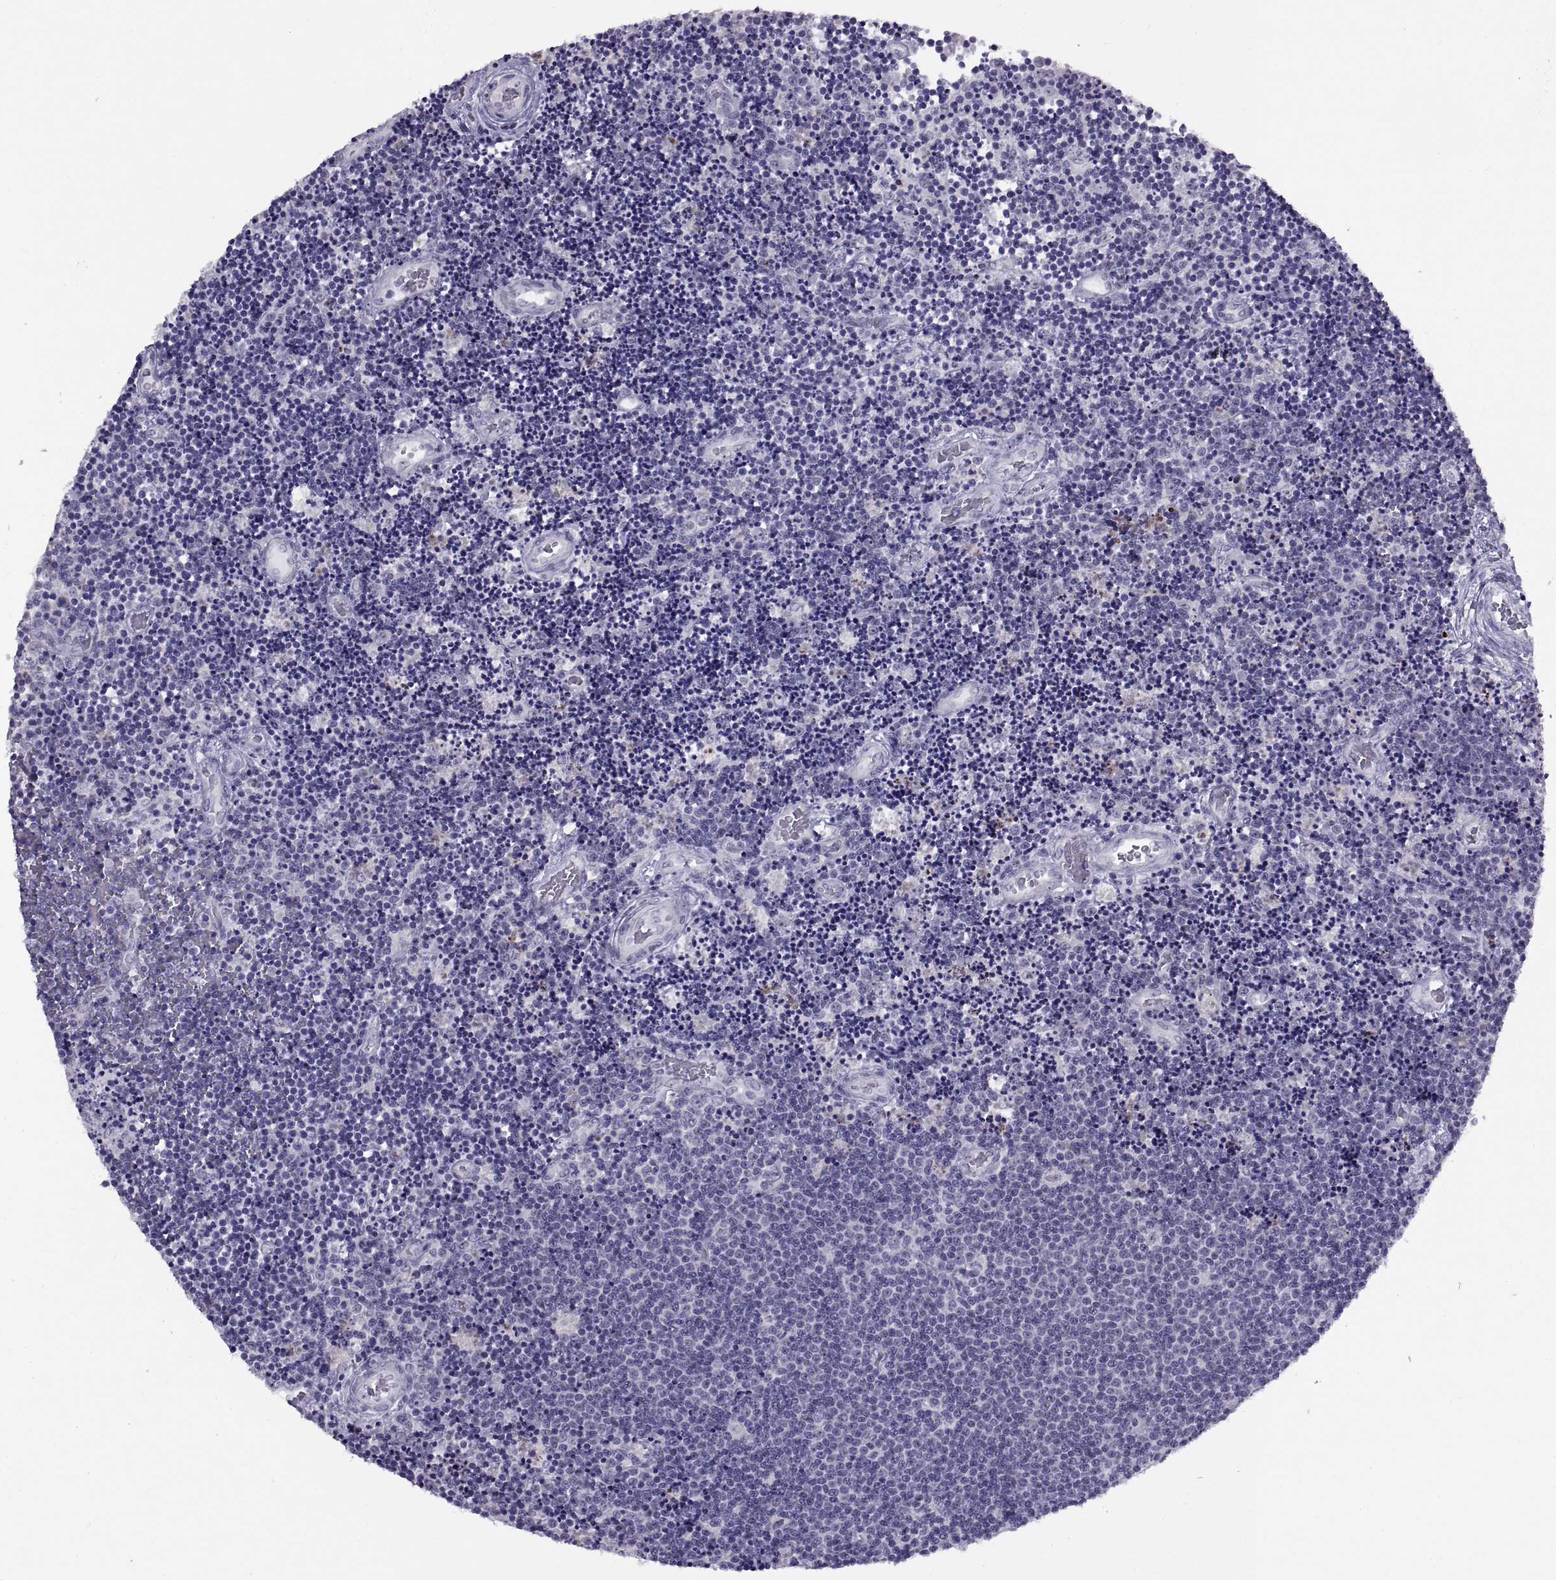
{"staining": {"intensity": "negative", "quantity": "none", "location": "none"}, "tissue": "lymphoma", "cell_type": "Tumor cells", "image_type": "cancer", "snomed": [{"axis": "morphology", "description": "Malignant lymphoma, non-Hodgkin's type, Low grade"}, {"axis": "topography", "description": "Brain"}], "caption": "Lymphoma was stained to show a protein in brown. There is no significant staining in tumor cells.", "gene": "ASIC2", "patient": {"sex": "female", "age": 66}}